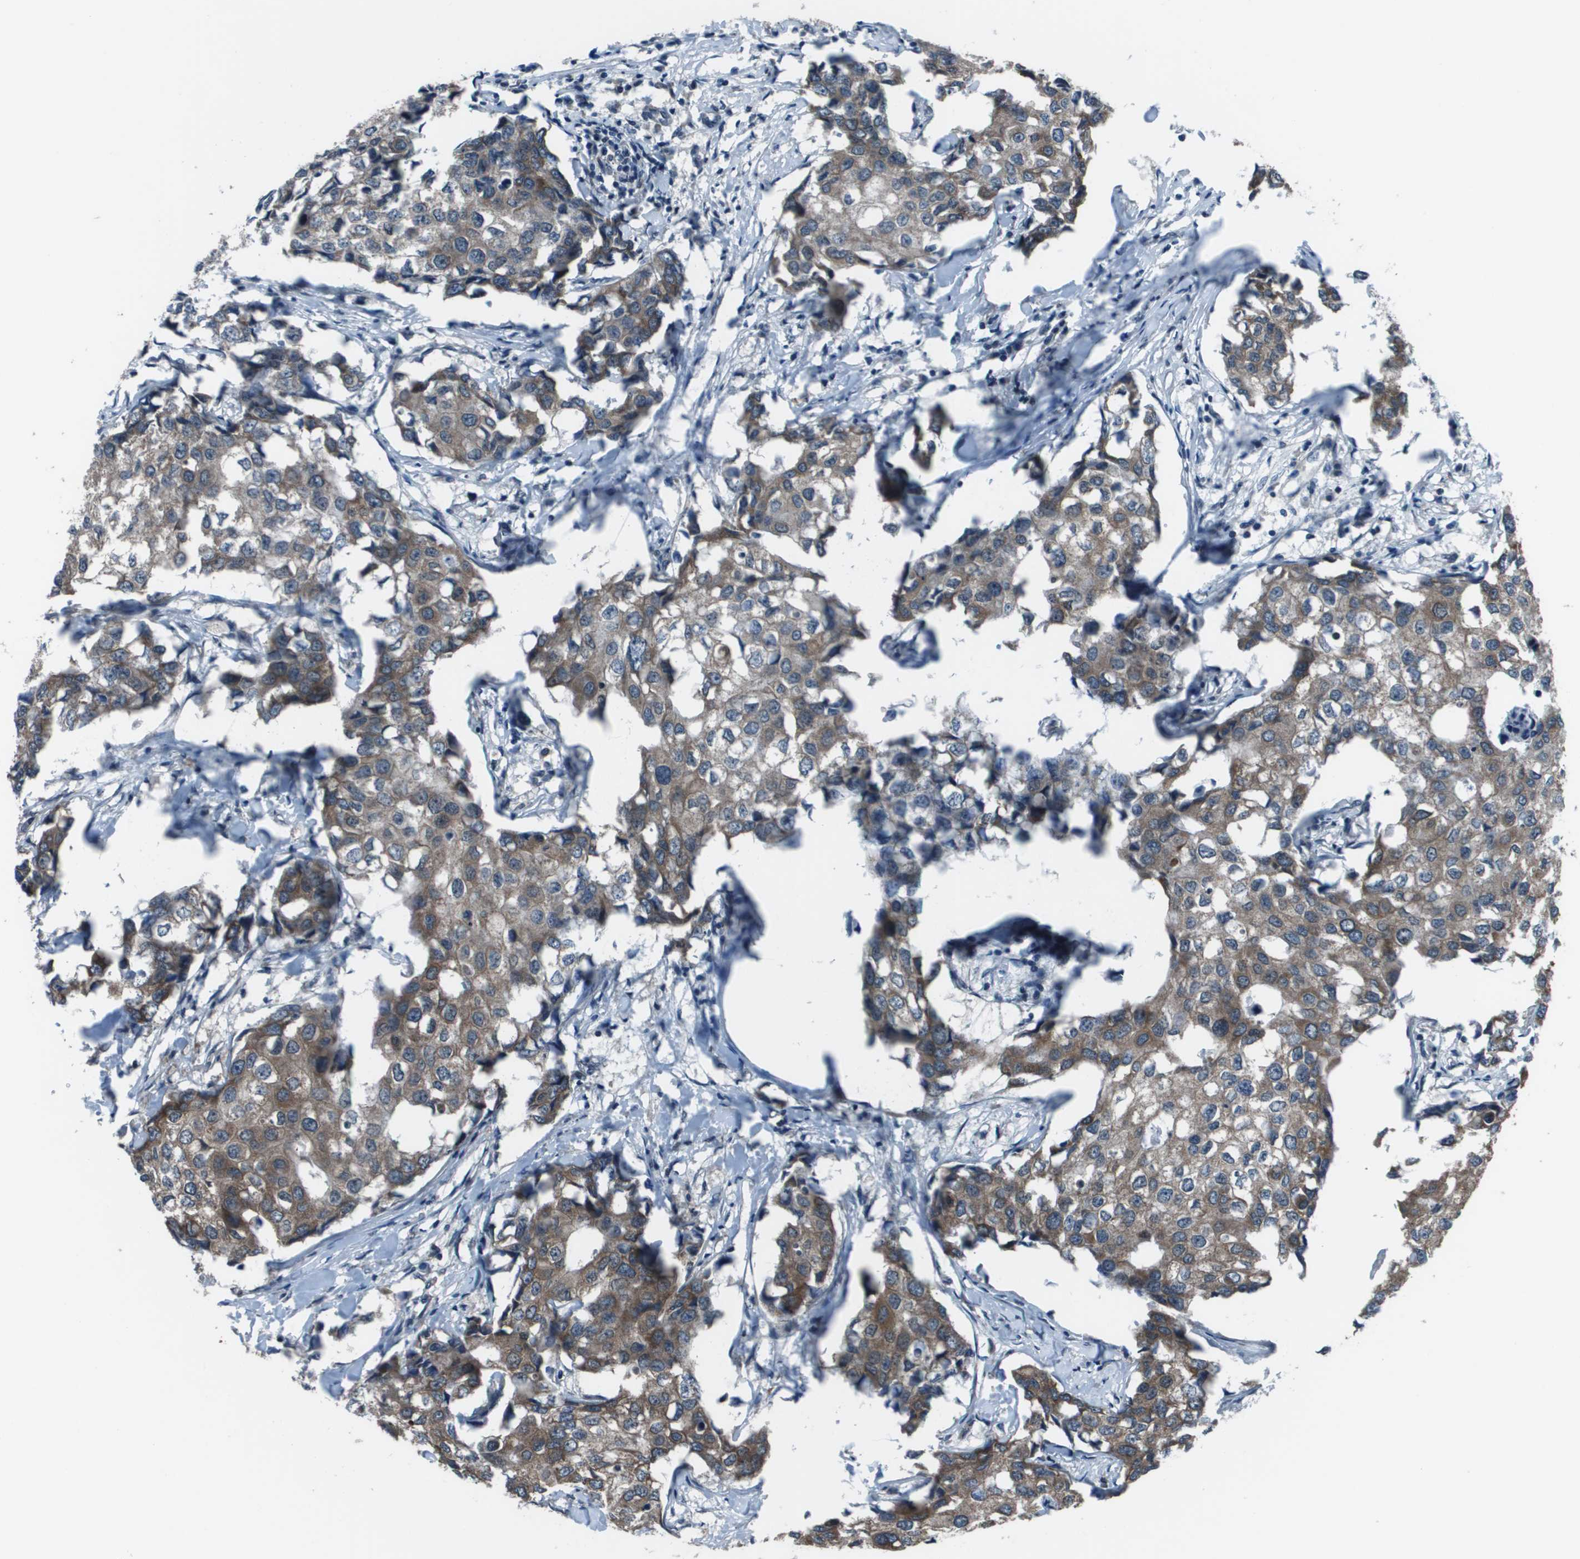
{"staining": {"intensity": "moderate", "quantity": ">75%", "location": "cytoplasmic/membranous"}, "tissue": "breast cancer", "cell_type": "Tumor cells", "image_type": "cancer", "snomed": [{"axis": "morphology", "description": "Duct carcinoma"}, {"axis": "topography", "description": "Breast"}], "caption": "A micrograph of human breast cancer stained for a protein demonstrates moderate cytoplasmic/membranous brown staining in tumor cells.", "gene": "PPFIA1", "patient": {"sex": "female", "age": 27}}